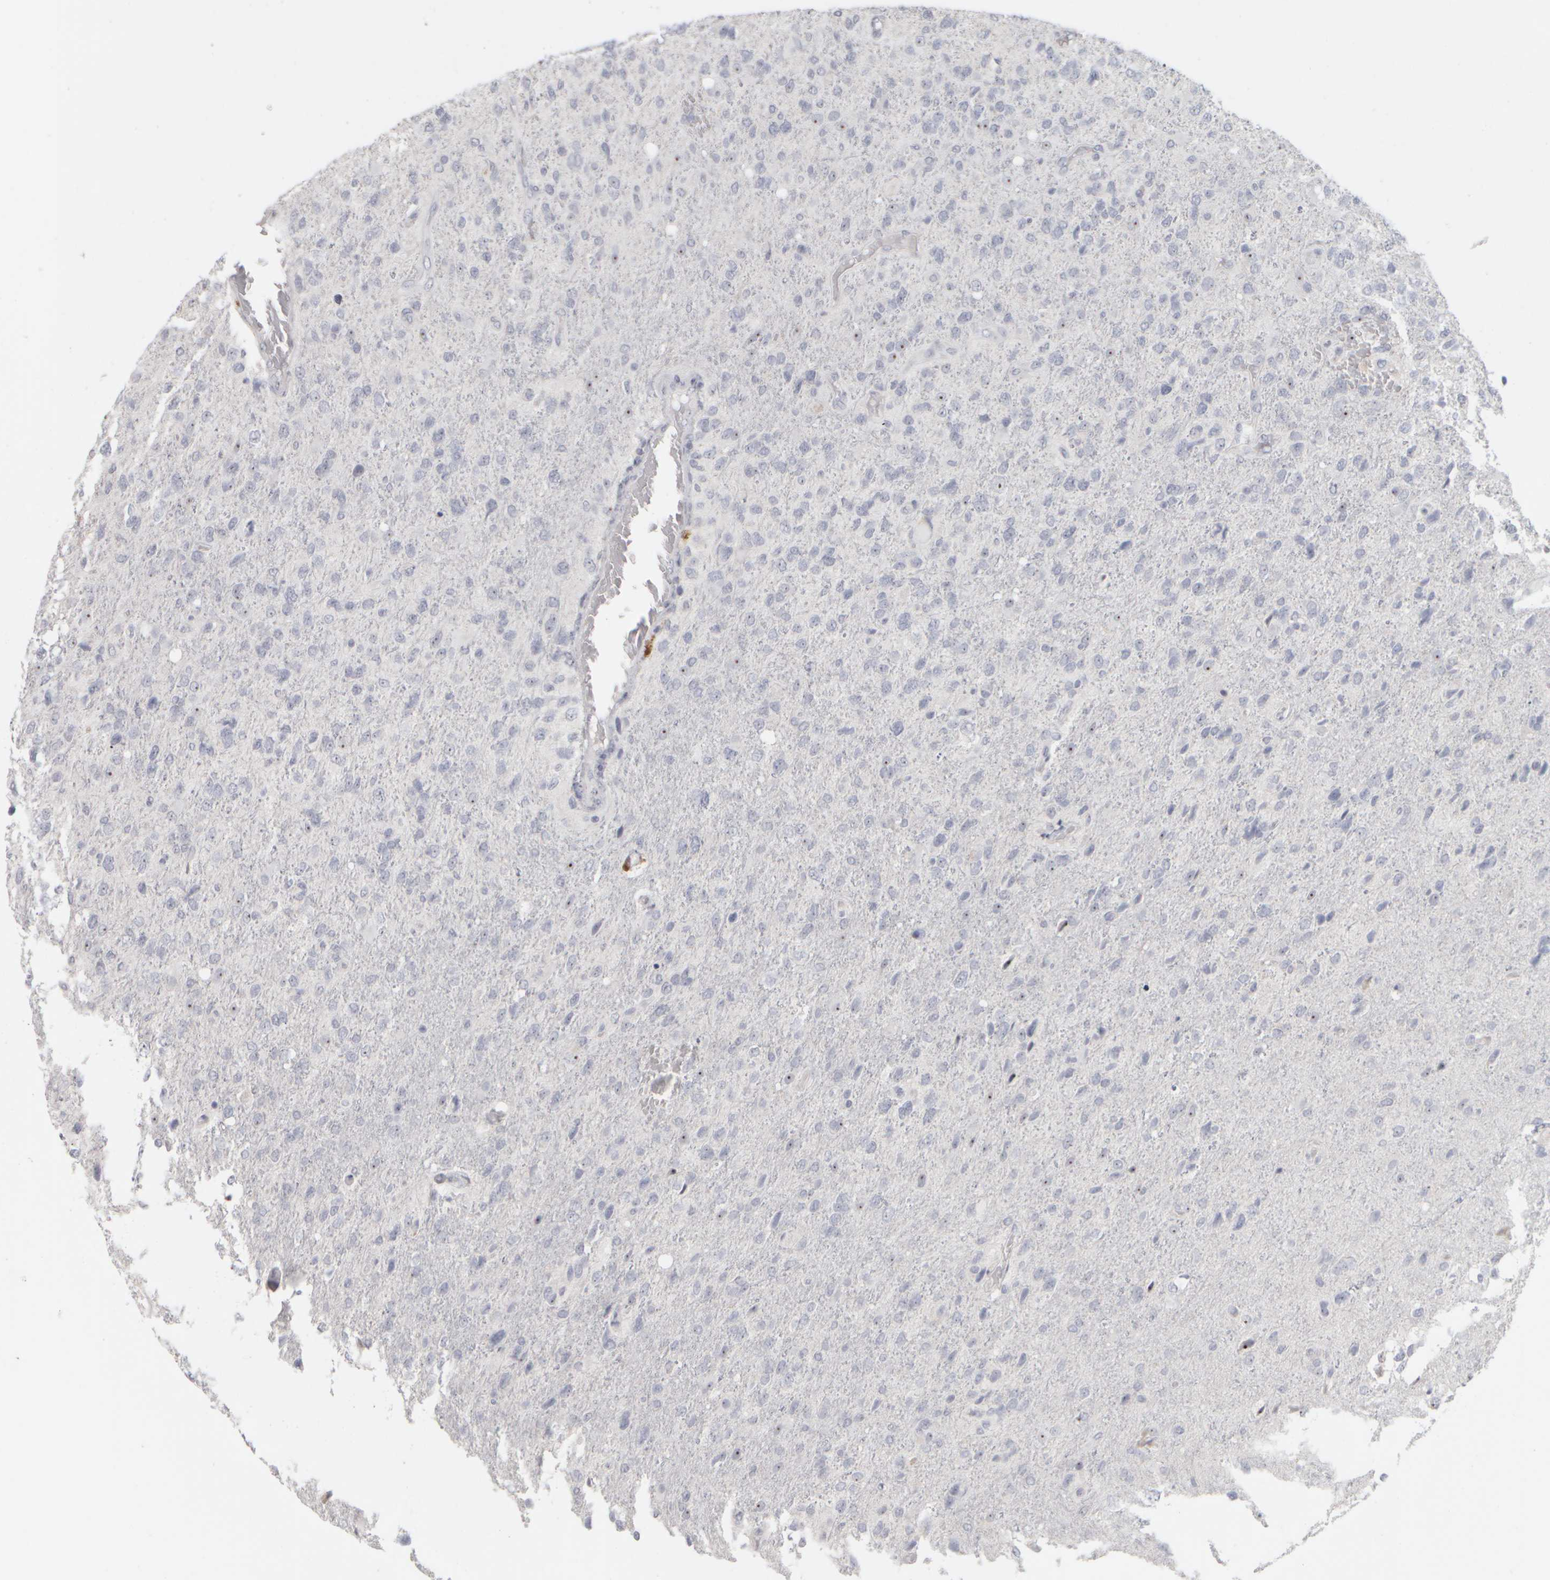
{"staining": {"intensity": "moderate", "quantity": "<25%", "location": "nuclear"}, "tissue": "glioma", "cell_type": "Tumor cells", "image_type": "cancer", "snomed": [{"axis": "morphology", "description": "Glioma, malignant, High grade"}, {"axis": "topography", "description": "Brain"}], "caption": "This is an image of IHC staining of high-grade glioma (malignant), which shows moderate expression in the nuclear of tumor cells.", "gene": "DCXR", "patient": {"sex": "female", "age": 58}}